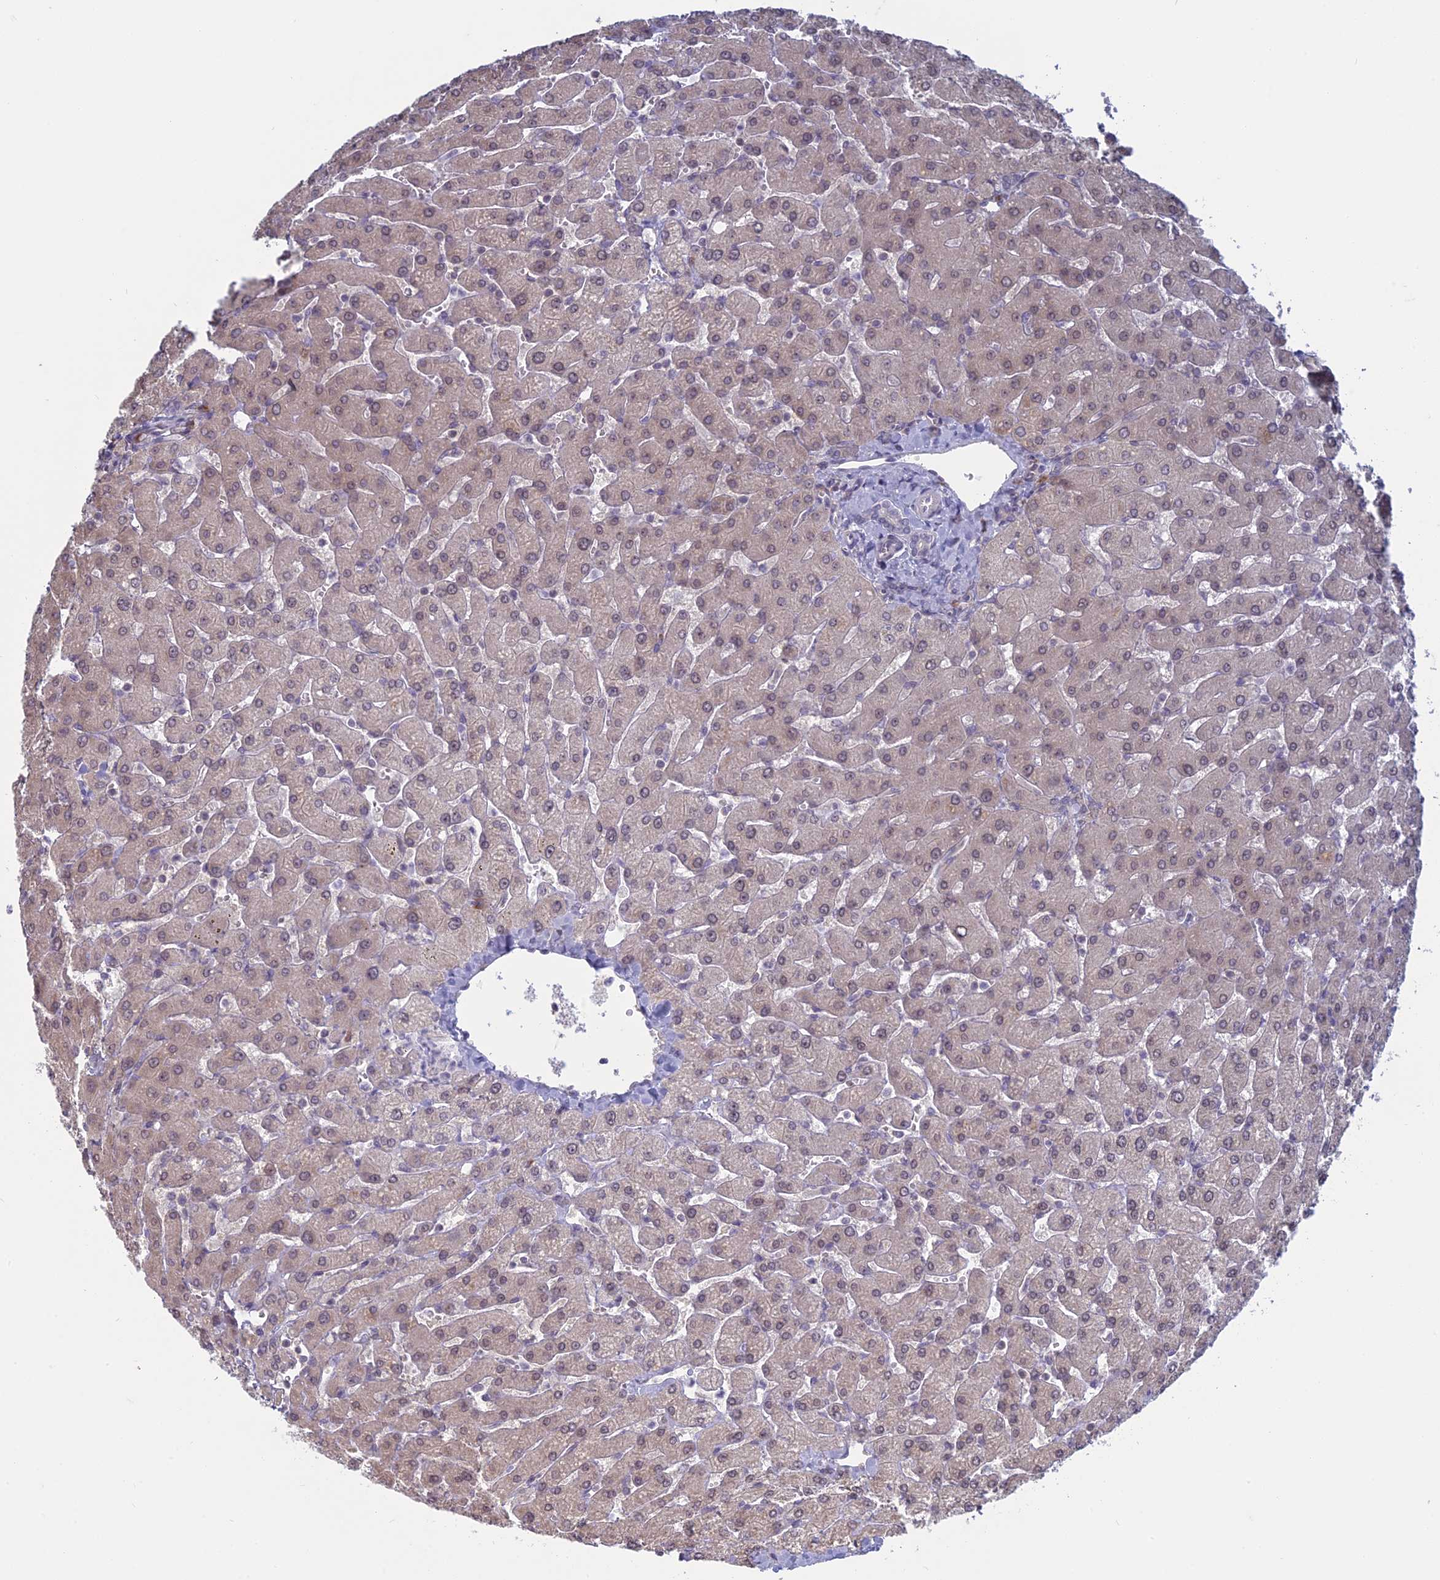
{"staining": {"intensity": "negative", "quantity": "none", "location": "none"}, "tissue": "liver", "cell_type": "Cholangiocytes", "image_type": "normal", "snomed": [{"axis": "morphology", "description": "Normal tissue, NOS"}, {"axis": "topography", "description": "Liver"}], "caption": "Immunohistochemical staining of unremarkable liver exhibits no significant expression in cholangiocytes. The staining was performed using DAB to visualize the protein expression in brown, while the nuclei were stained in blue with hematoxylin (Magnification: 20x).", "gene": "RPS19BP1", "patient": {"sex": "male", "age": 55}}